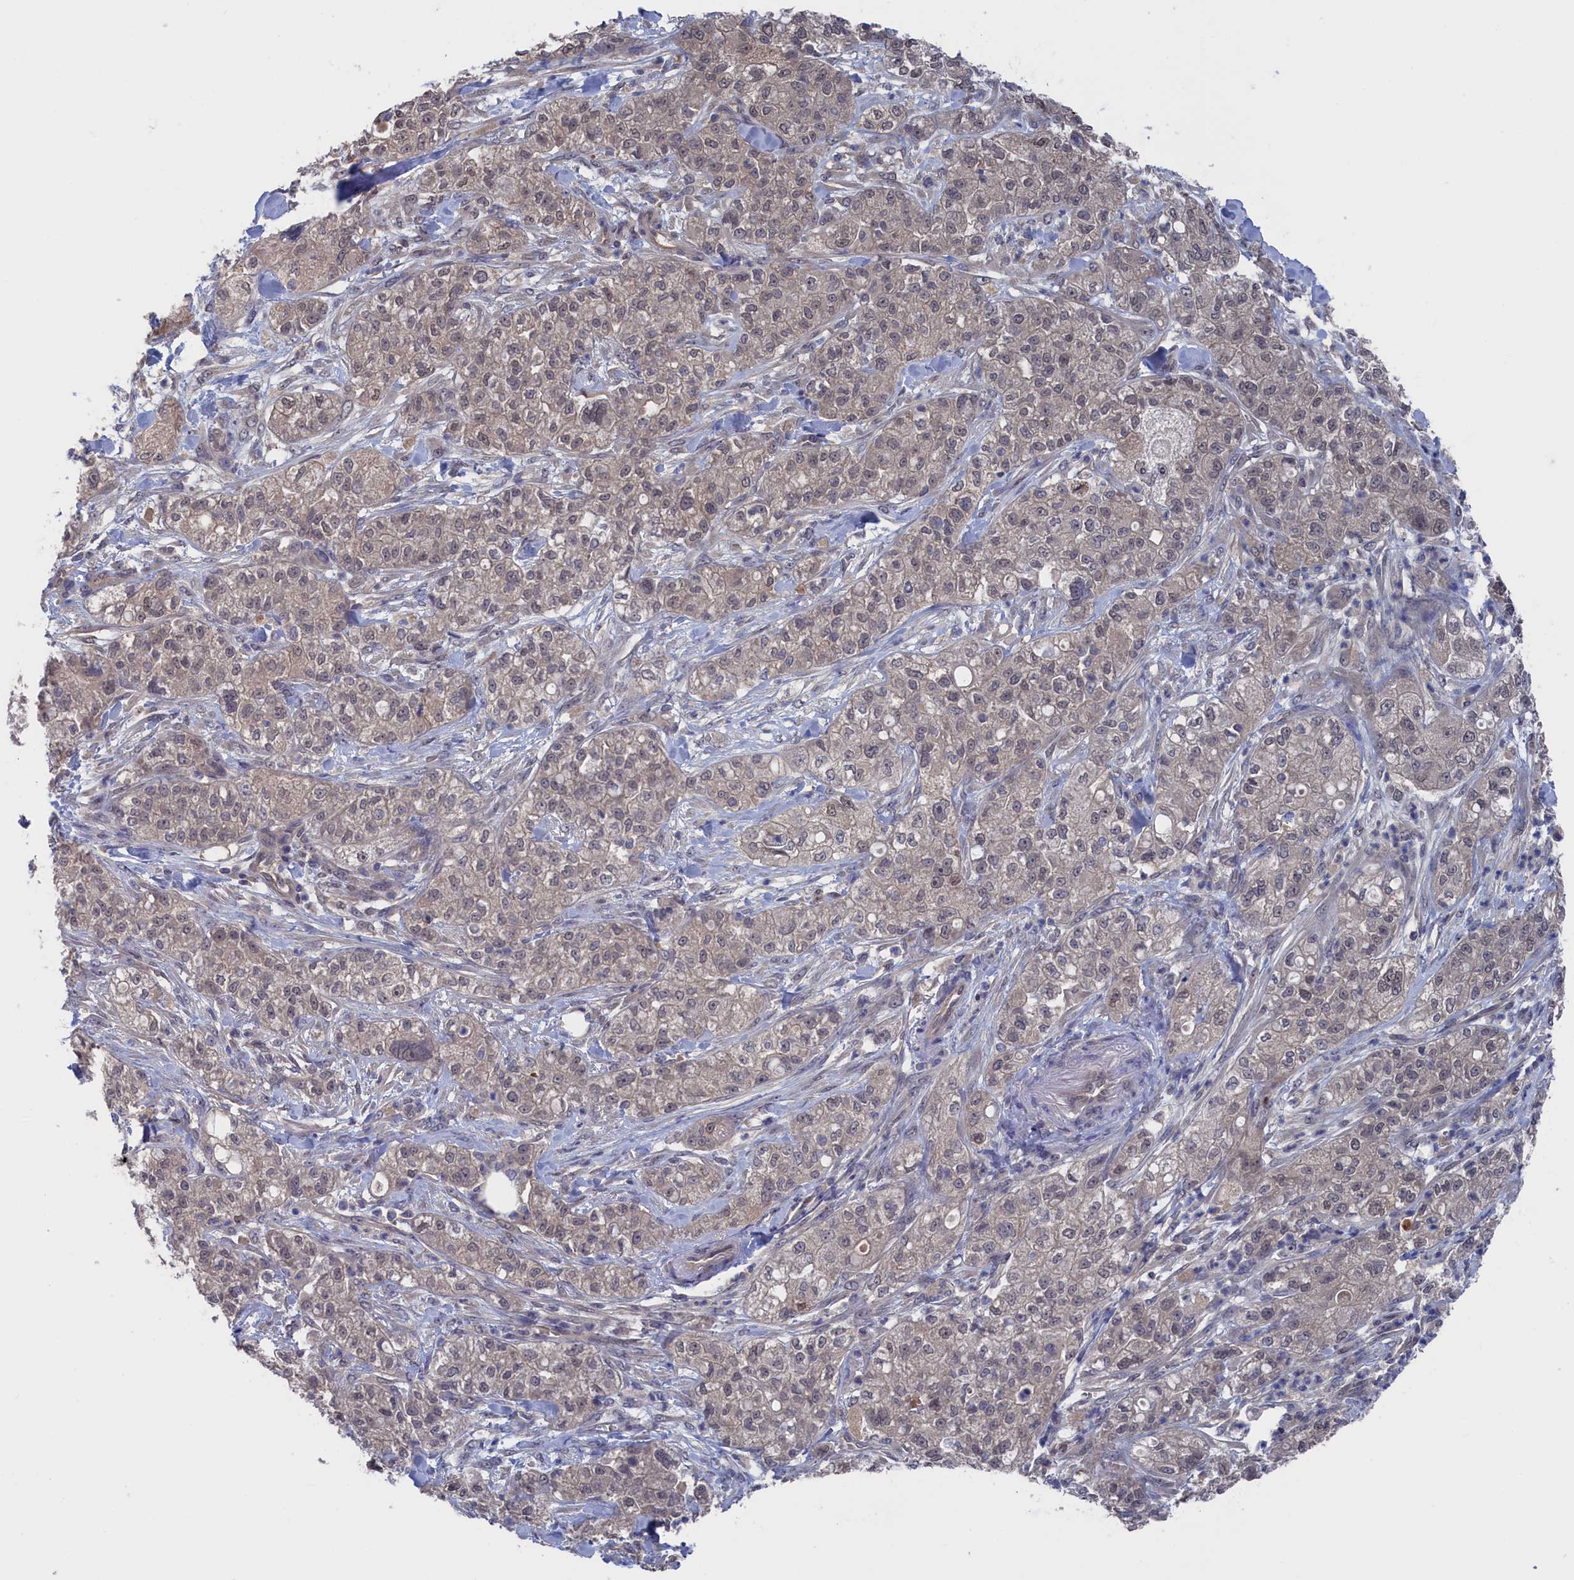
{"staining": {"intensity": "weak", "quantity": "25%-75%", "location": "nuclear"}, "tissue": "pancreatic cancer", "cell_type": "Tumor cells", "image_type": "cancer", "snomed": [{"axis": "morphology", "description": "Adenocarcinoma, NOS"}, {"axis": "topography", "description": "Pancreas"}], "caption": "This is a micrograph of immunohistochemistry staining of pancreatic adenocarcinoma, which shows weak expression in the nuclear of tumor cells.", "gene": "NUTF2", "patient": {"sex": "female", "age": 78}}